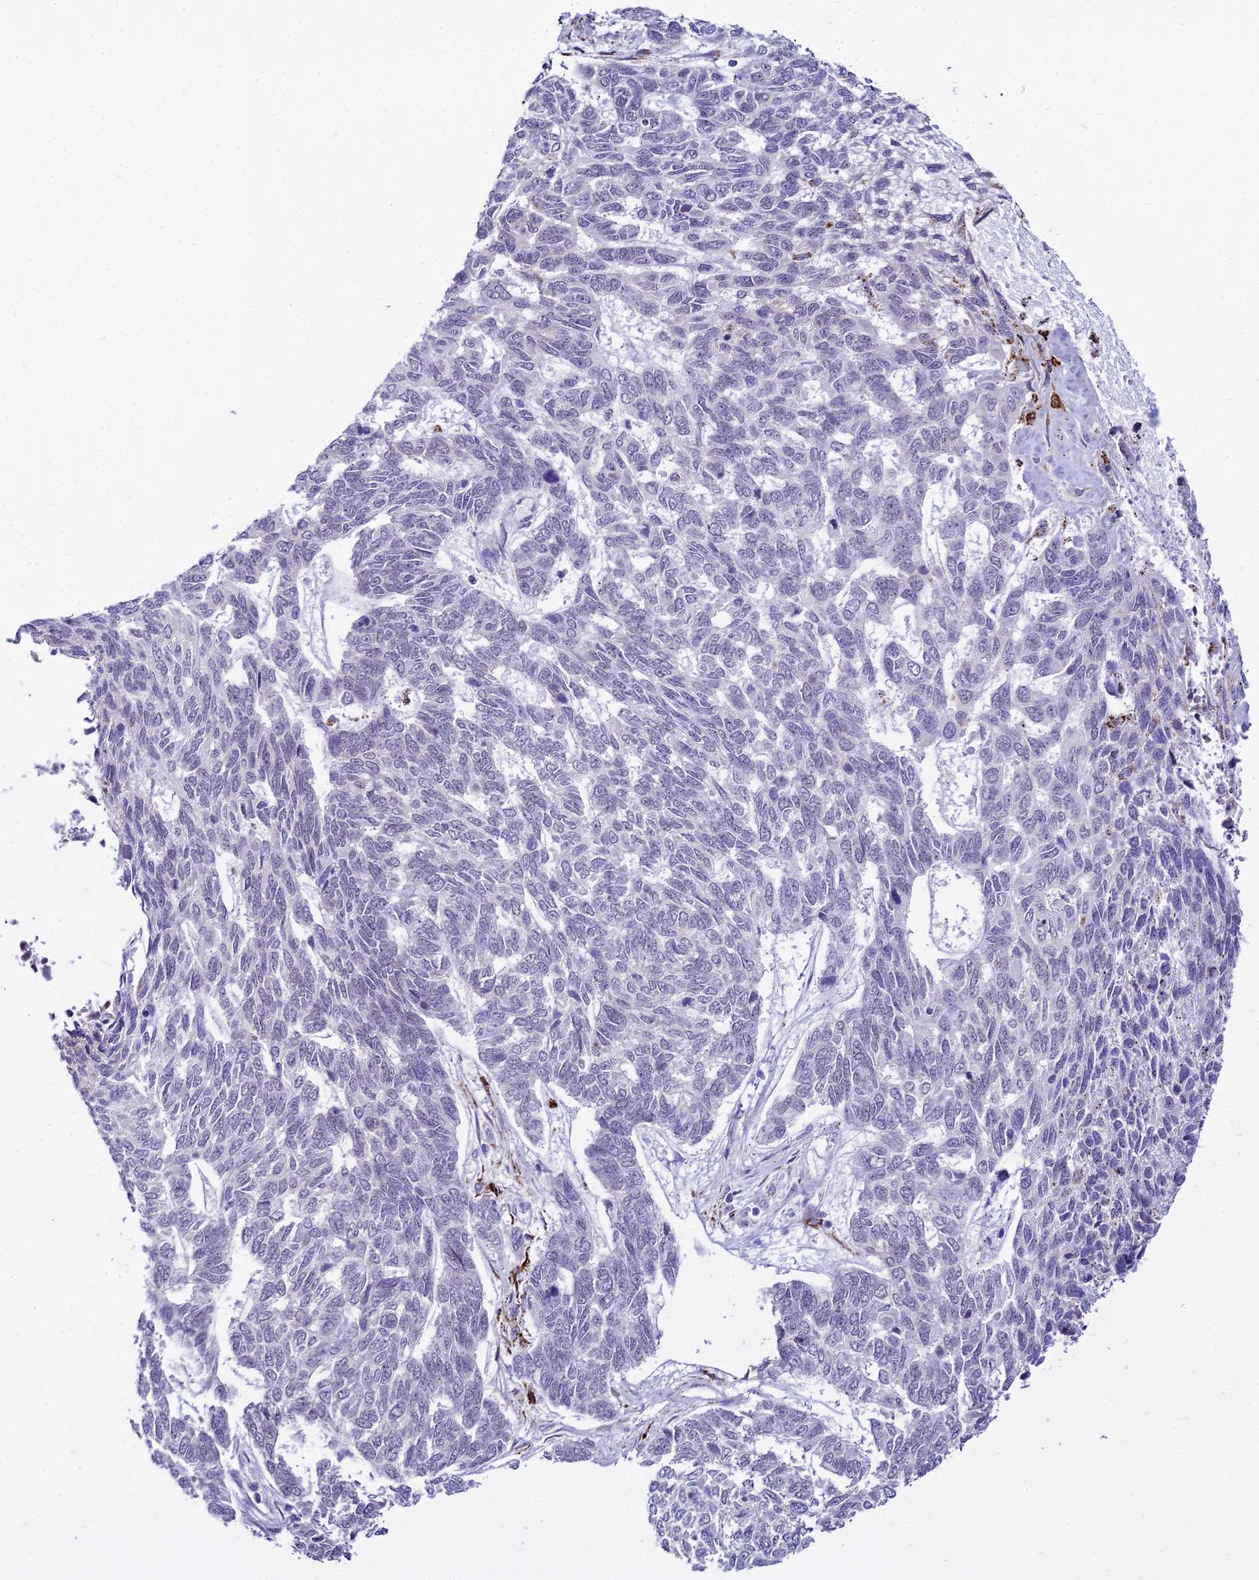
{"staining": {"intensity": "negative", "quantity": "none", "location": "none"}, "tissue": "skin cancer", "cell_type": "Tumor cells", "image_type": "cancer", "snomed": [{"axis": "morphology", "description": "Basal cell carcinoma"}, {"axis": "topography", "description": "Skin"}], "caption": "Tumor cells are negative for brown protein staining in basal cell carcinoma (skin).", "gene": "C6orf163", "patient": {"sex": "female", "age": 65}}